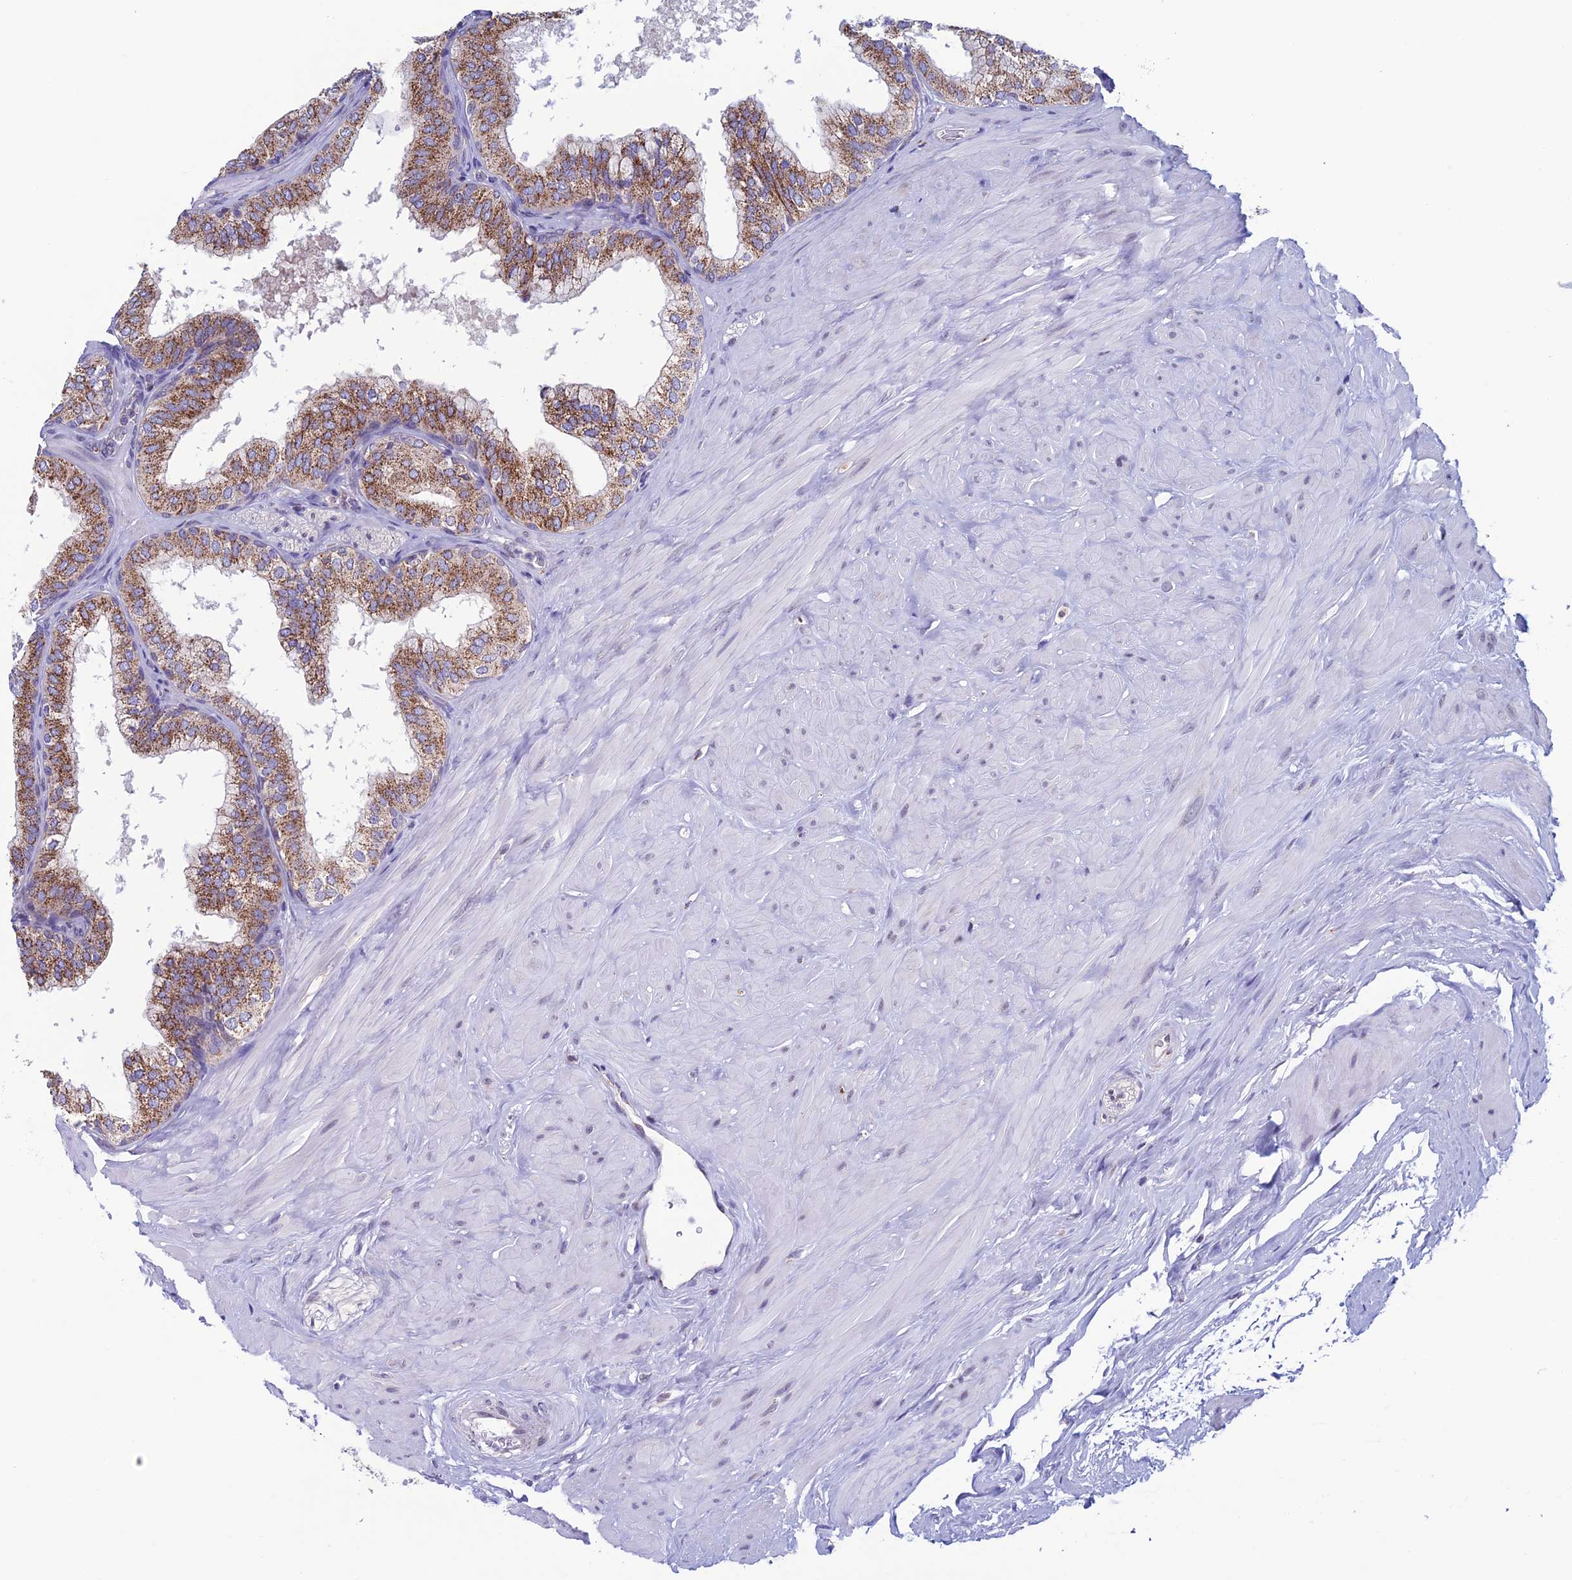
{"staining": {"intensity": "strong", "quantity": ">75%", "location": "cytoplasmic/membranous"}, "tissue": "prostate", "cell_type": "Glandular cells", "image_type": "normal", "snomed": [{"axis": "morphology", "description": "Normal tissue, NOS"}, {"axis": "topography", "description": "Prostate"}], "caption": "Protein positivity by IHC reveals strong cytoplasmic/membranous positivity in approximately >75% of glandular cells in unremarkable prostate. (Stains: DAB (3,3'-diaminobenzidine) in brown, nuclei in blue, Microscopy: brightfield microscopy at high magnification).", "gene": "ZNG1A", "patient": {"sex": "male", "age": 60}}